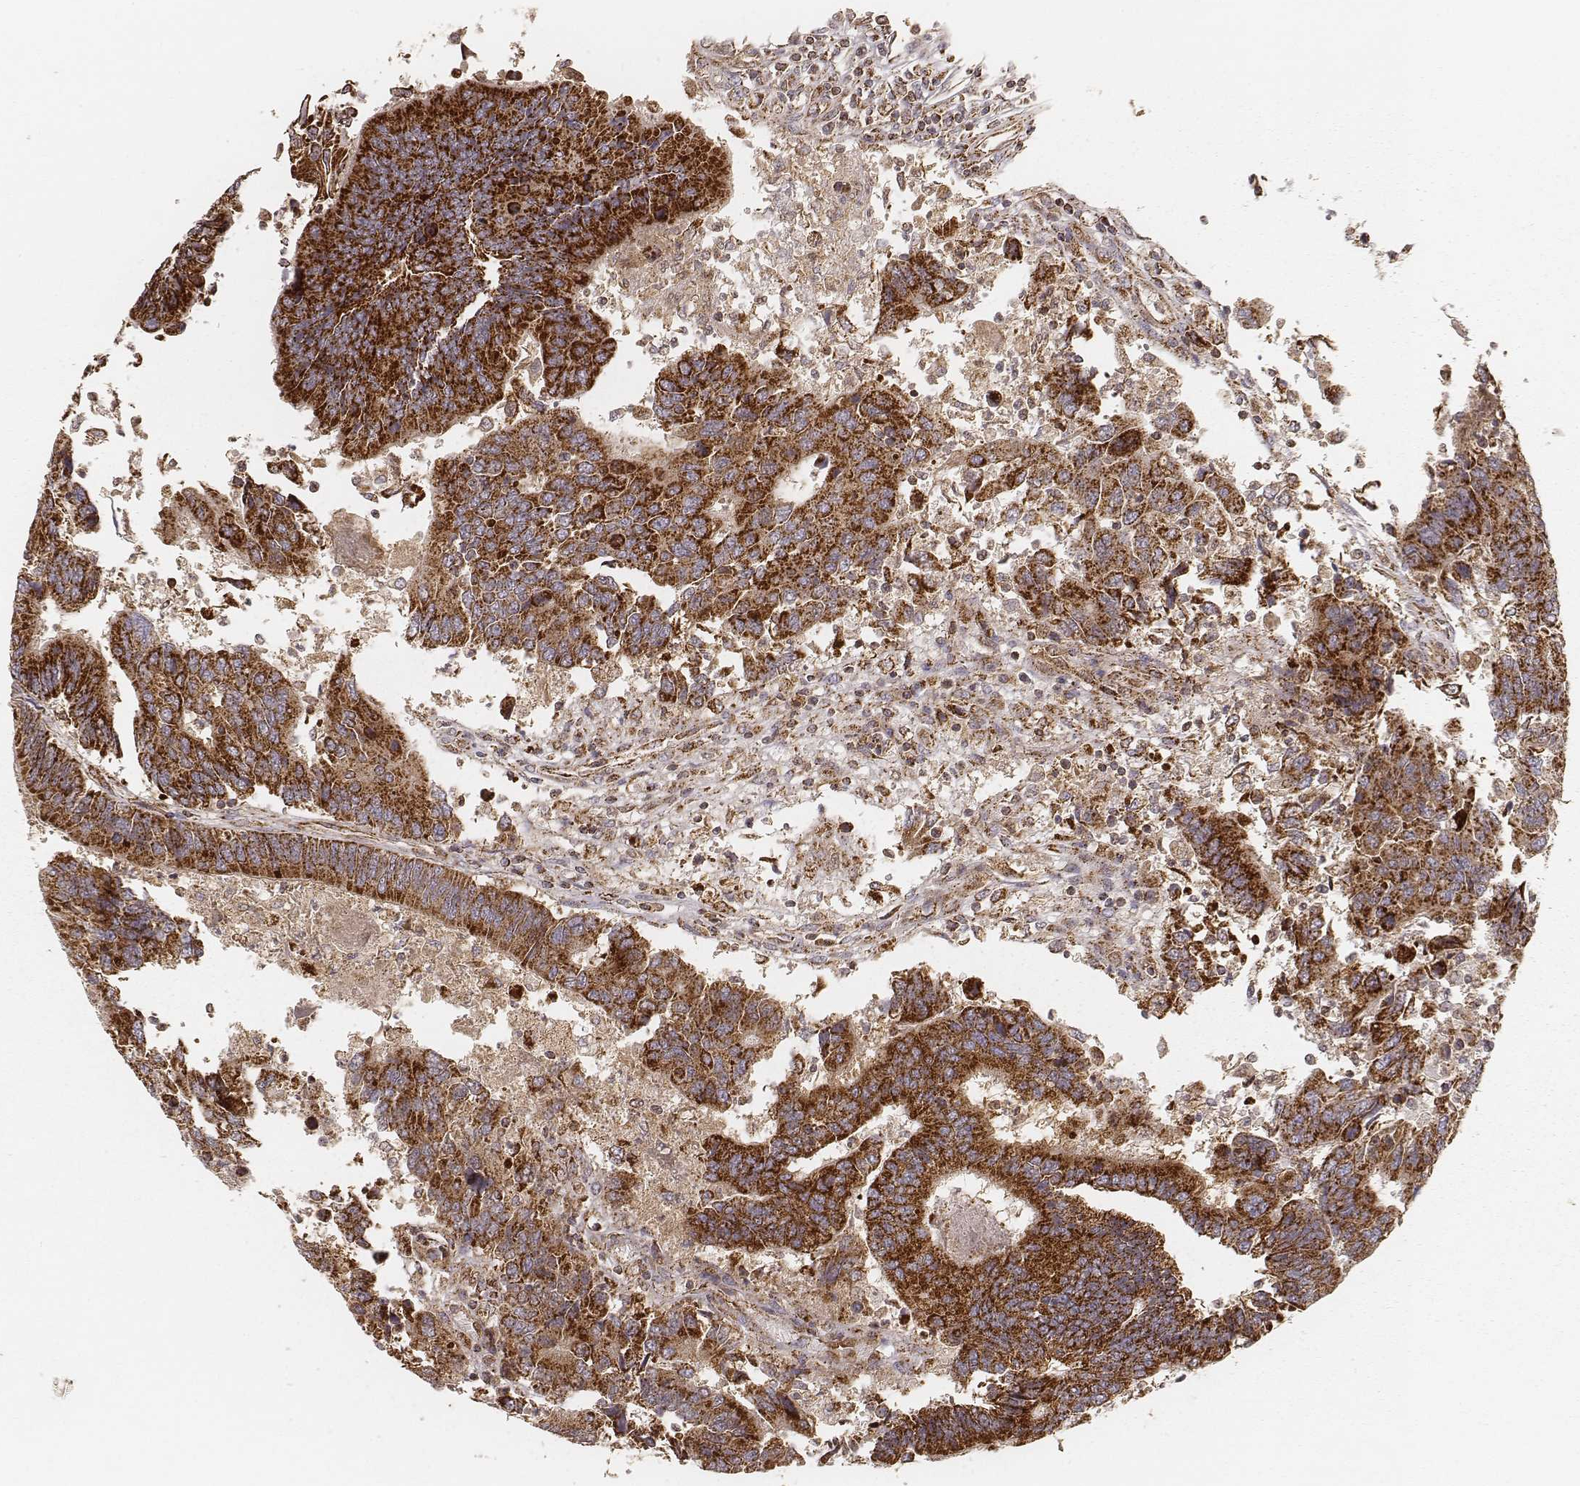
{"staining": {"intensity": "strong", "quantity": ">75%", "location": "cytoplasmic/membranous"}, "tissue": "colorectal cancer", "cell_type": "Tumor cells", "image_type": "cancer", "snomed": [{"axis": "morphology", "description": "Adenocarcinoma, NOS"}, {"axis": "topography", "description": "Colon"}], "caption": "Immunohistochemistry (IHC) photomicrograph of human adenocarcinoma (colorectal) stained for a protein (brown), which displays high levels of strong cytoplasmic/membranous expression in approximately >75% of tumor cells.", "gene": "CS", "patient": {"sex": "female", "age": 67}}